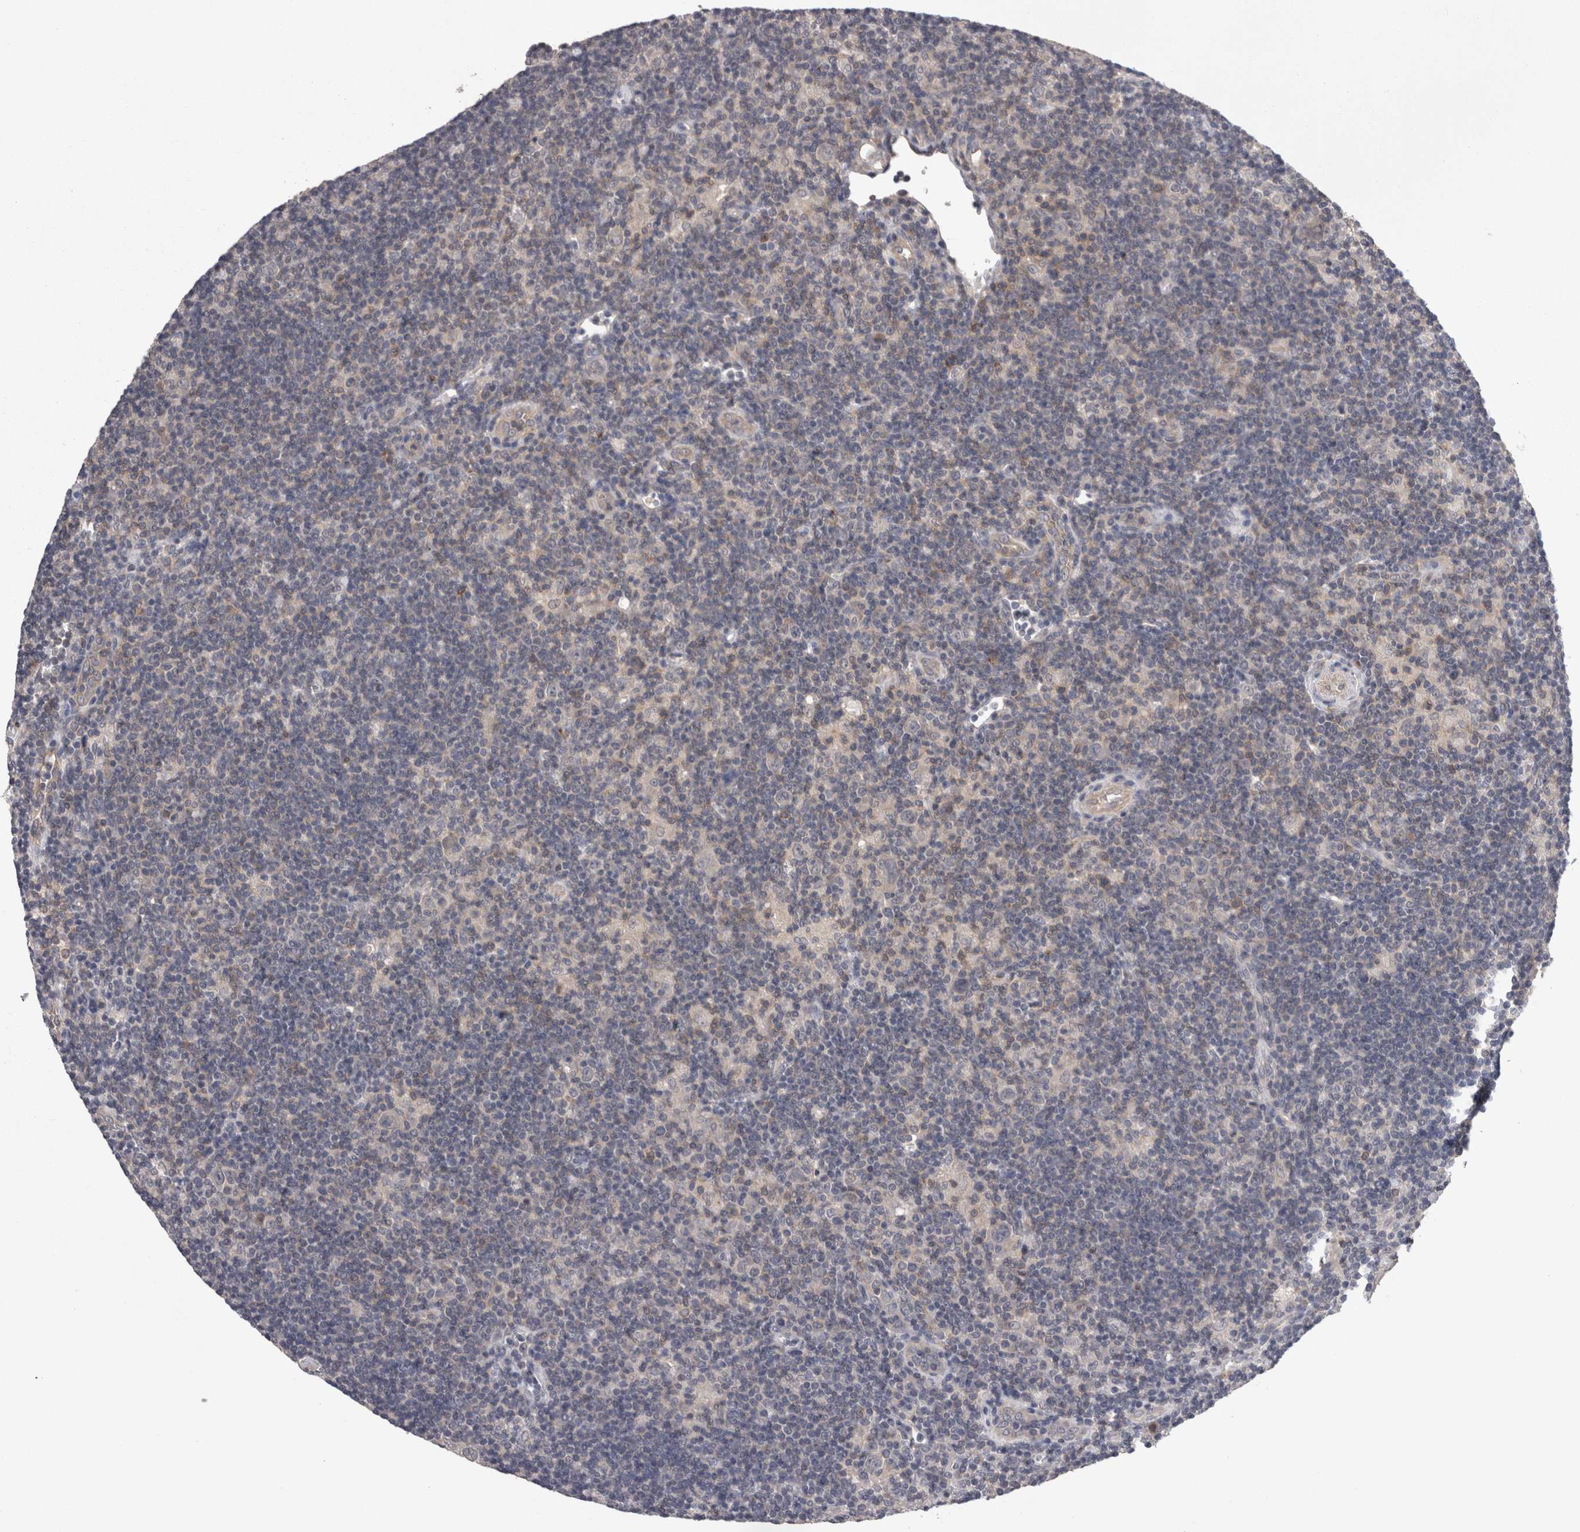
{"staining": {"intensity": "negative", "quantity": "none", "location": "none"}, "tissue": "lymphoma", "cell_type": "Tumor cells", "image_type": "cancer", "snomed": [{"axis": "morphology", "description": "Hodgkin's disease, NOS"}, {"axis": "topography", "description": "Lymph node"}], "caption": "Protein analysis of Hodgkin's disease demonstrates no significant expression in tumor cells.", "gene": "PON3", "patient": {"sex": "female", "age": 57}}